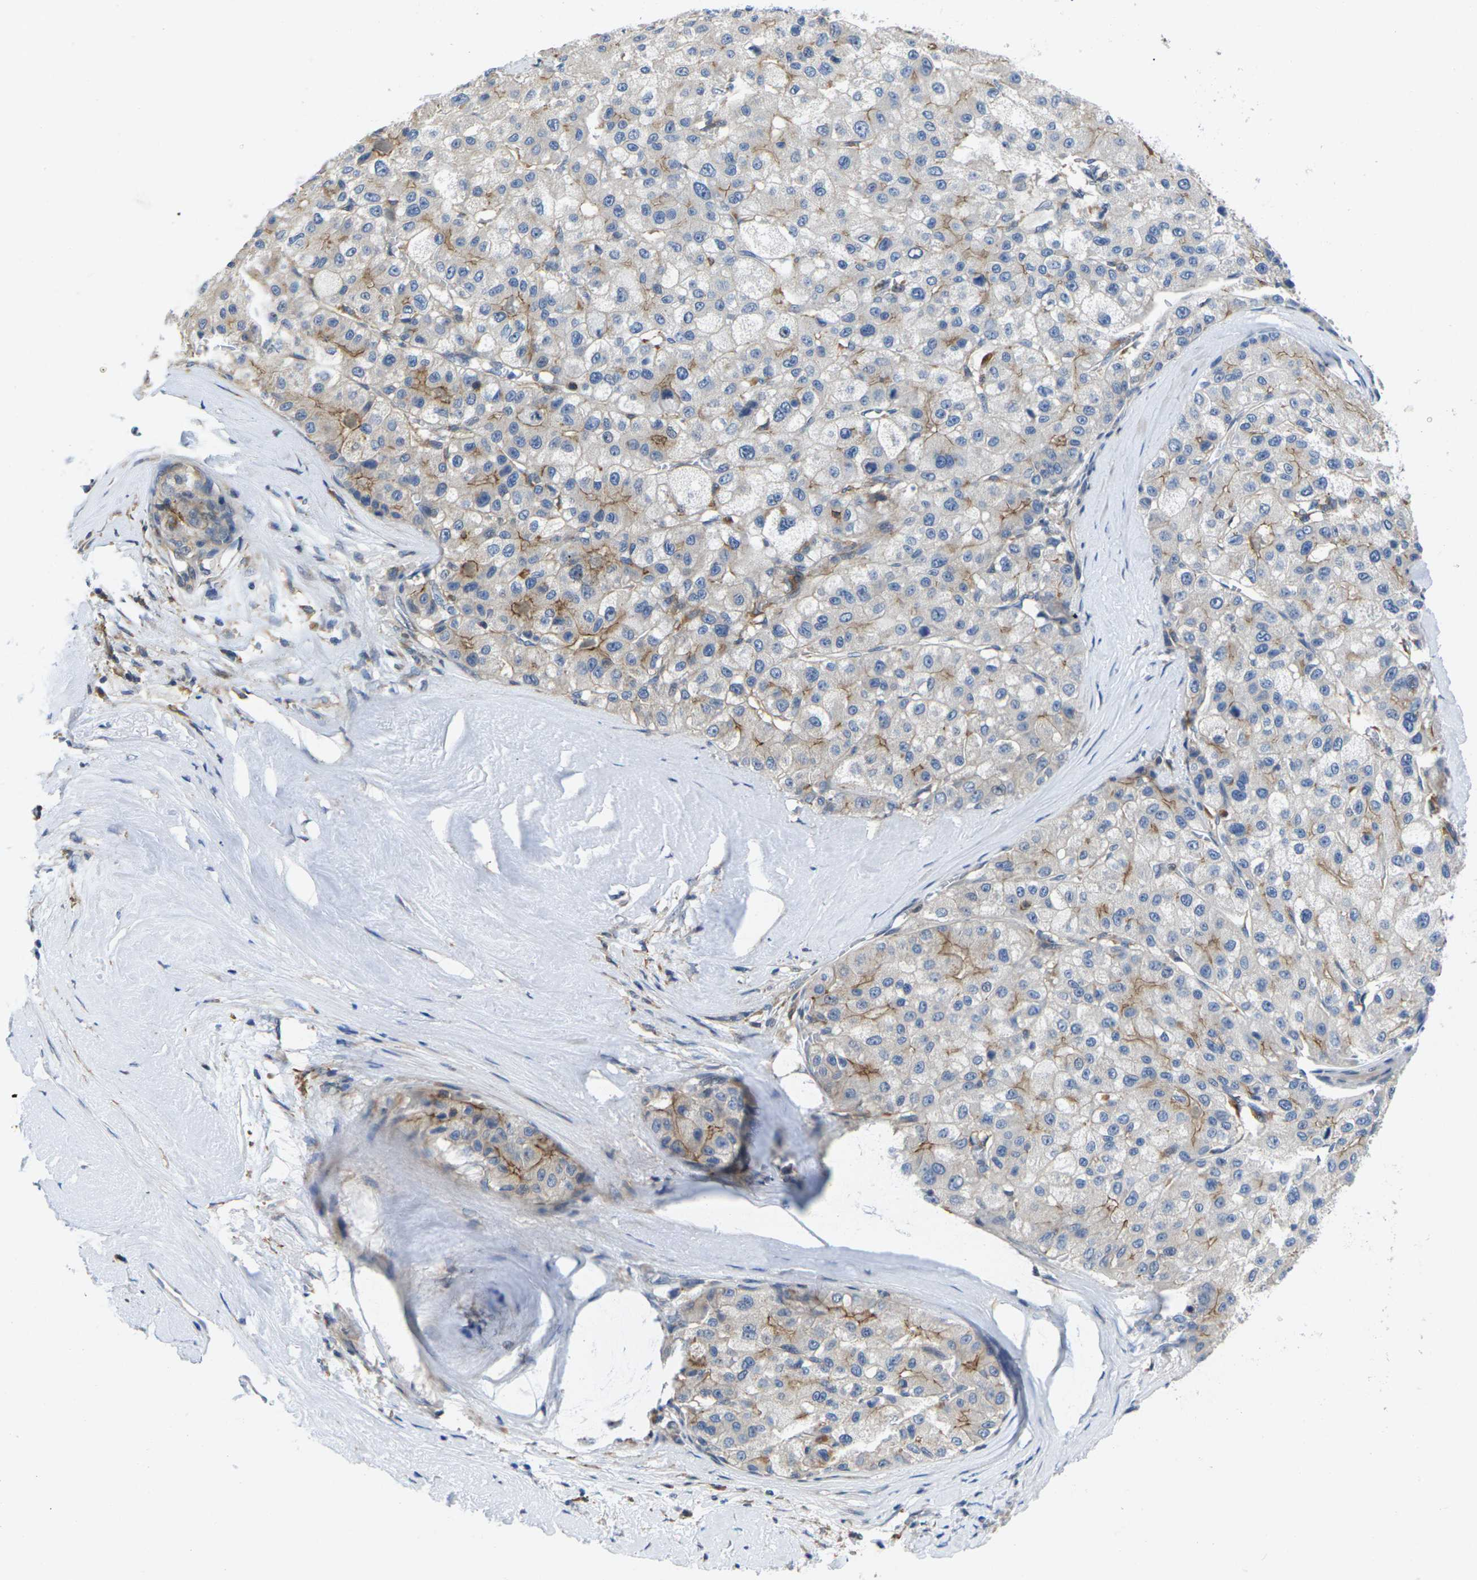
{"staining": {"intensity": "moderate", "quantity": "25%-75%", "location": "cytoplasmic/membranous"}, "tissue": "liver cancer", "cell_type": "Tumor cells", "image_type": "cancer", "snomed": [{"axis": "morphology", "description": "Carcinoma, Hepatocellular, NOS"}, {"axis": "topography", "description": "Liver"}], "caption": "Protein staining demonstrates moderate cytoplasmic/membranous positivity in about 25%-75% of tumor cells in hepatocellular carcinoma (liver). The staining is performed using DAB brown chromogen to label protein expression. The nuclei are counter-stained blue using hematoxylin.", "gene": "SCNN1A", "patient": {"sex": "male", "age": 80}}